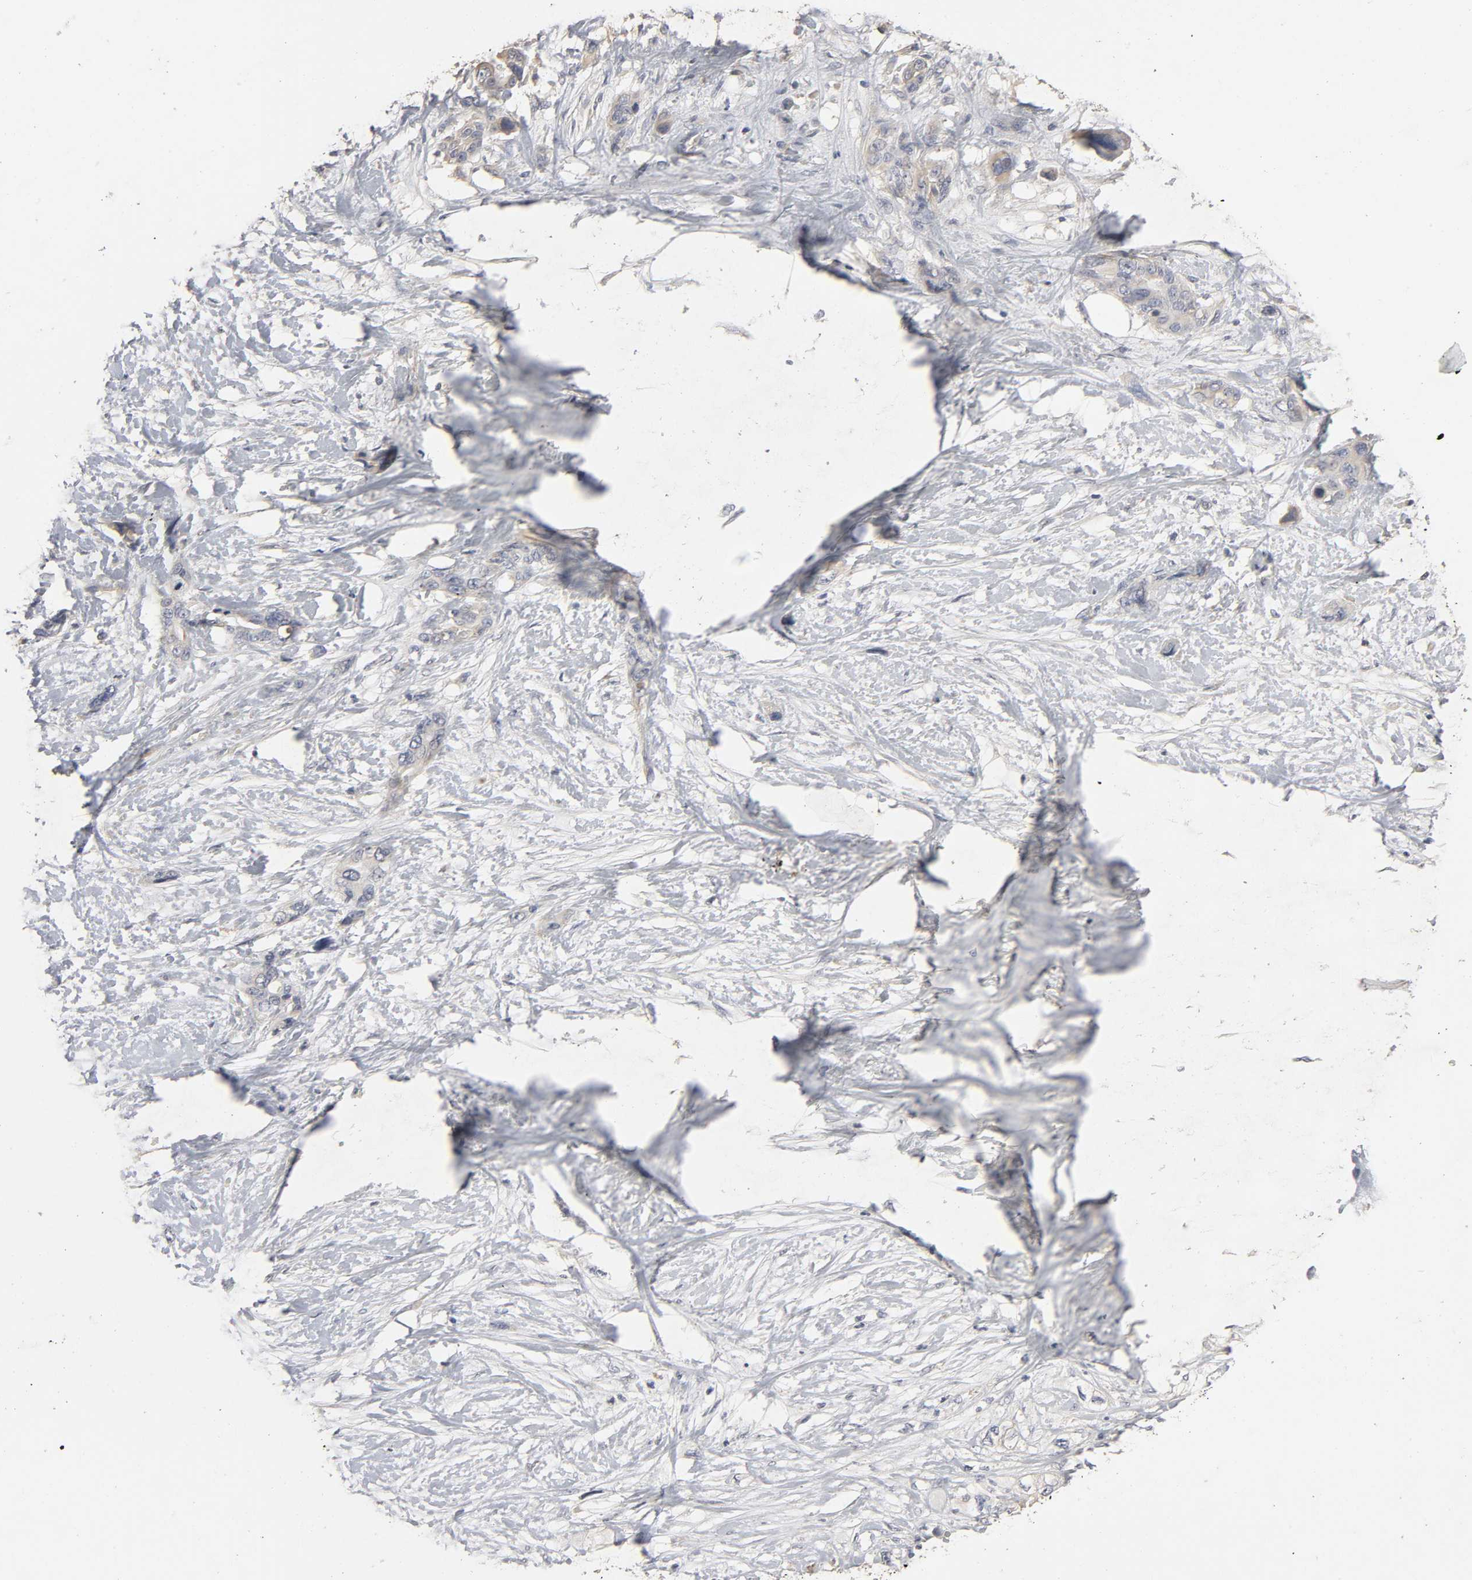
{"staining": {"intensity": "weak", "quantity": "<25%", "location": "cytoplasmic/membranous"}, "tissue": "pancreatic cancer", "cell_type": "Tumor cells", "image_type": "cancer", "snomed": [{"axis": "morphology", "description": "Adenocarcinoma, NOS"}, {"axis": "topography", "description": "Pancreas"}], "caption": "Human pancreatic adenocarcinoma stained for a protein using immunohistochemistry (IHC) shows no expression in tumor cells.", "gene": "SLC10A2", "patient": {"sex": "male", "age": 46}}